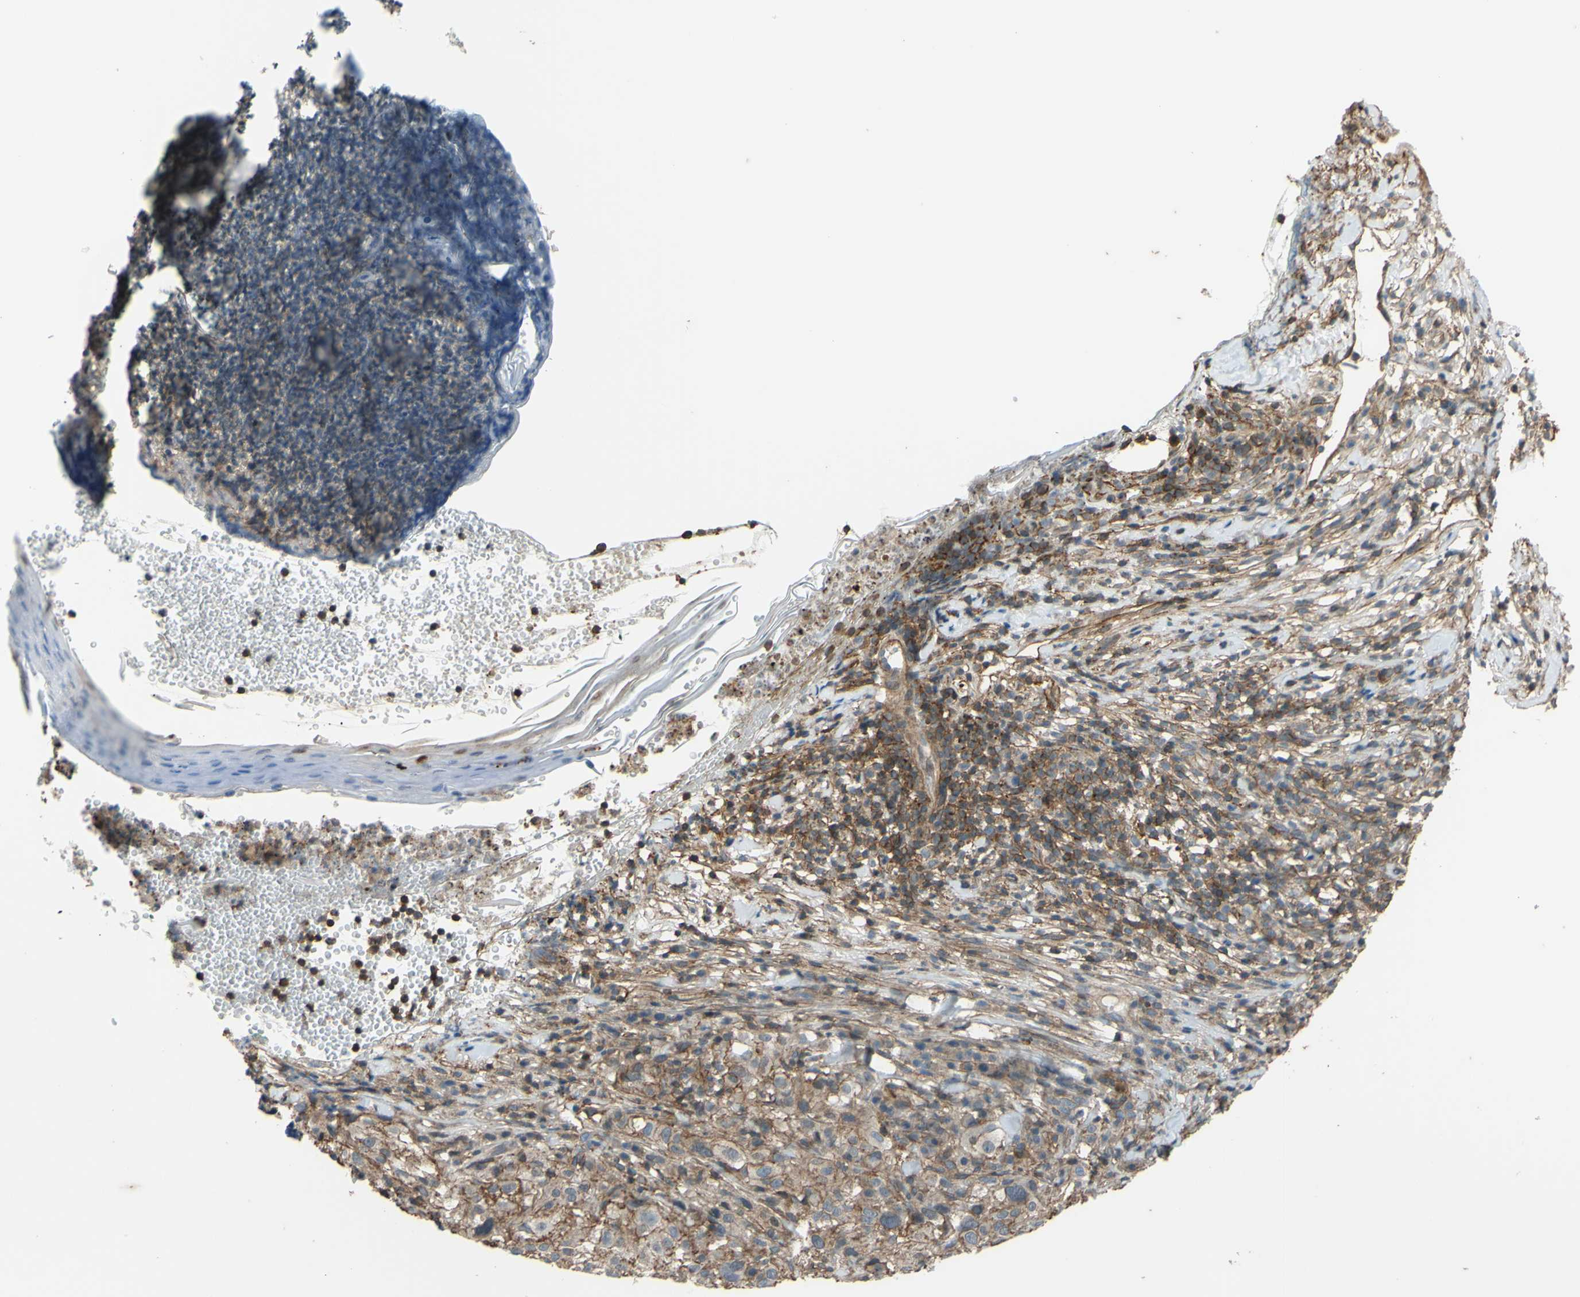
{"staining": {"intensity": "weak", "quantity": ">75%", "location": "cytoplasmic/membranous"}, "tissue": "melanoma", "cell_type": "Tumor cells", "image_type": "cancer", "snomed": [{"axis": "morphology", "description": "Necrosis, NOS"}, {"axis": "morphology", "description": "Malignant melanoma, NOS"}, {"axis": "topography", "description": "Skin"}], "caption": "Immunohistochemical staining of melanoma shows low levels of weak cytoplasmic/membranous expression in about >75% of tumor cells.", "gene": "ADD3", "patient": {"sex": "female", "age": 87}}